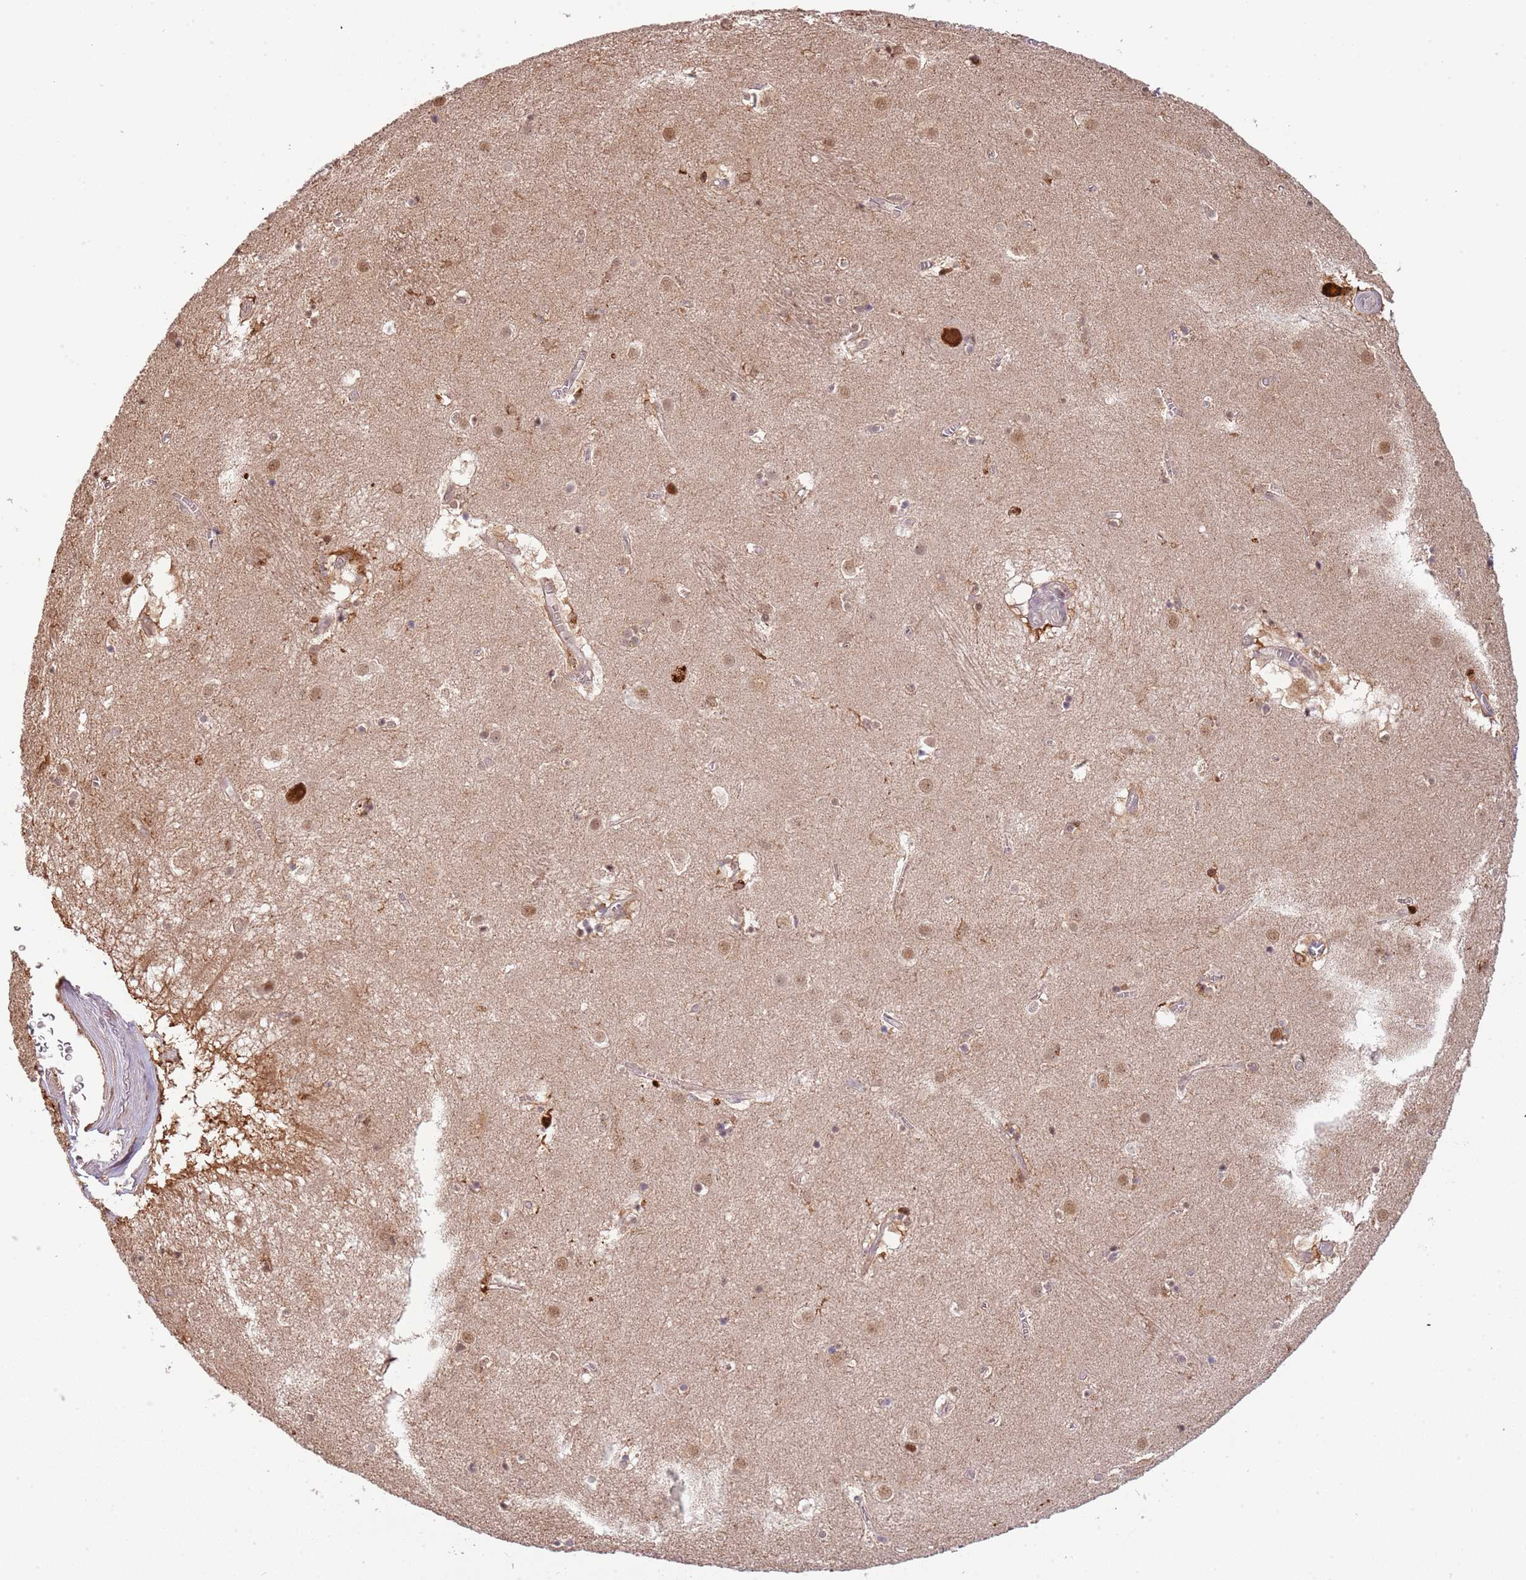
{"staining": {"intensity": "moderate", "quantity": "25%-75%", "location": "nuclear"}, "tissue": "caudate", "cell_type": "Glial cells", "image_type": "normal", "snomed": [{"axis": "morphology", "description": "Normal tissue, NOS"}, {"axis": "topography", "description": "Lateral ventricle wall"}], "caption": "A brown stain labels moderate nuclear positivity of a protein in glial cells of normal human caudate.", "gene": "PLSCR5", "patient": {"sex": "male", "age": 70}}